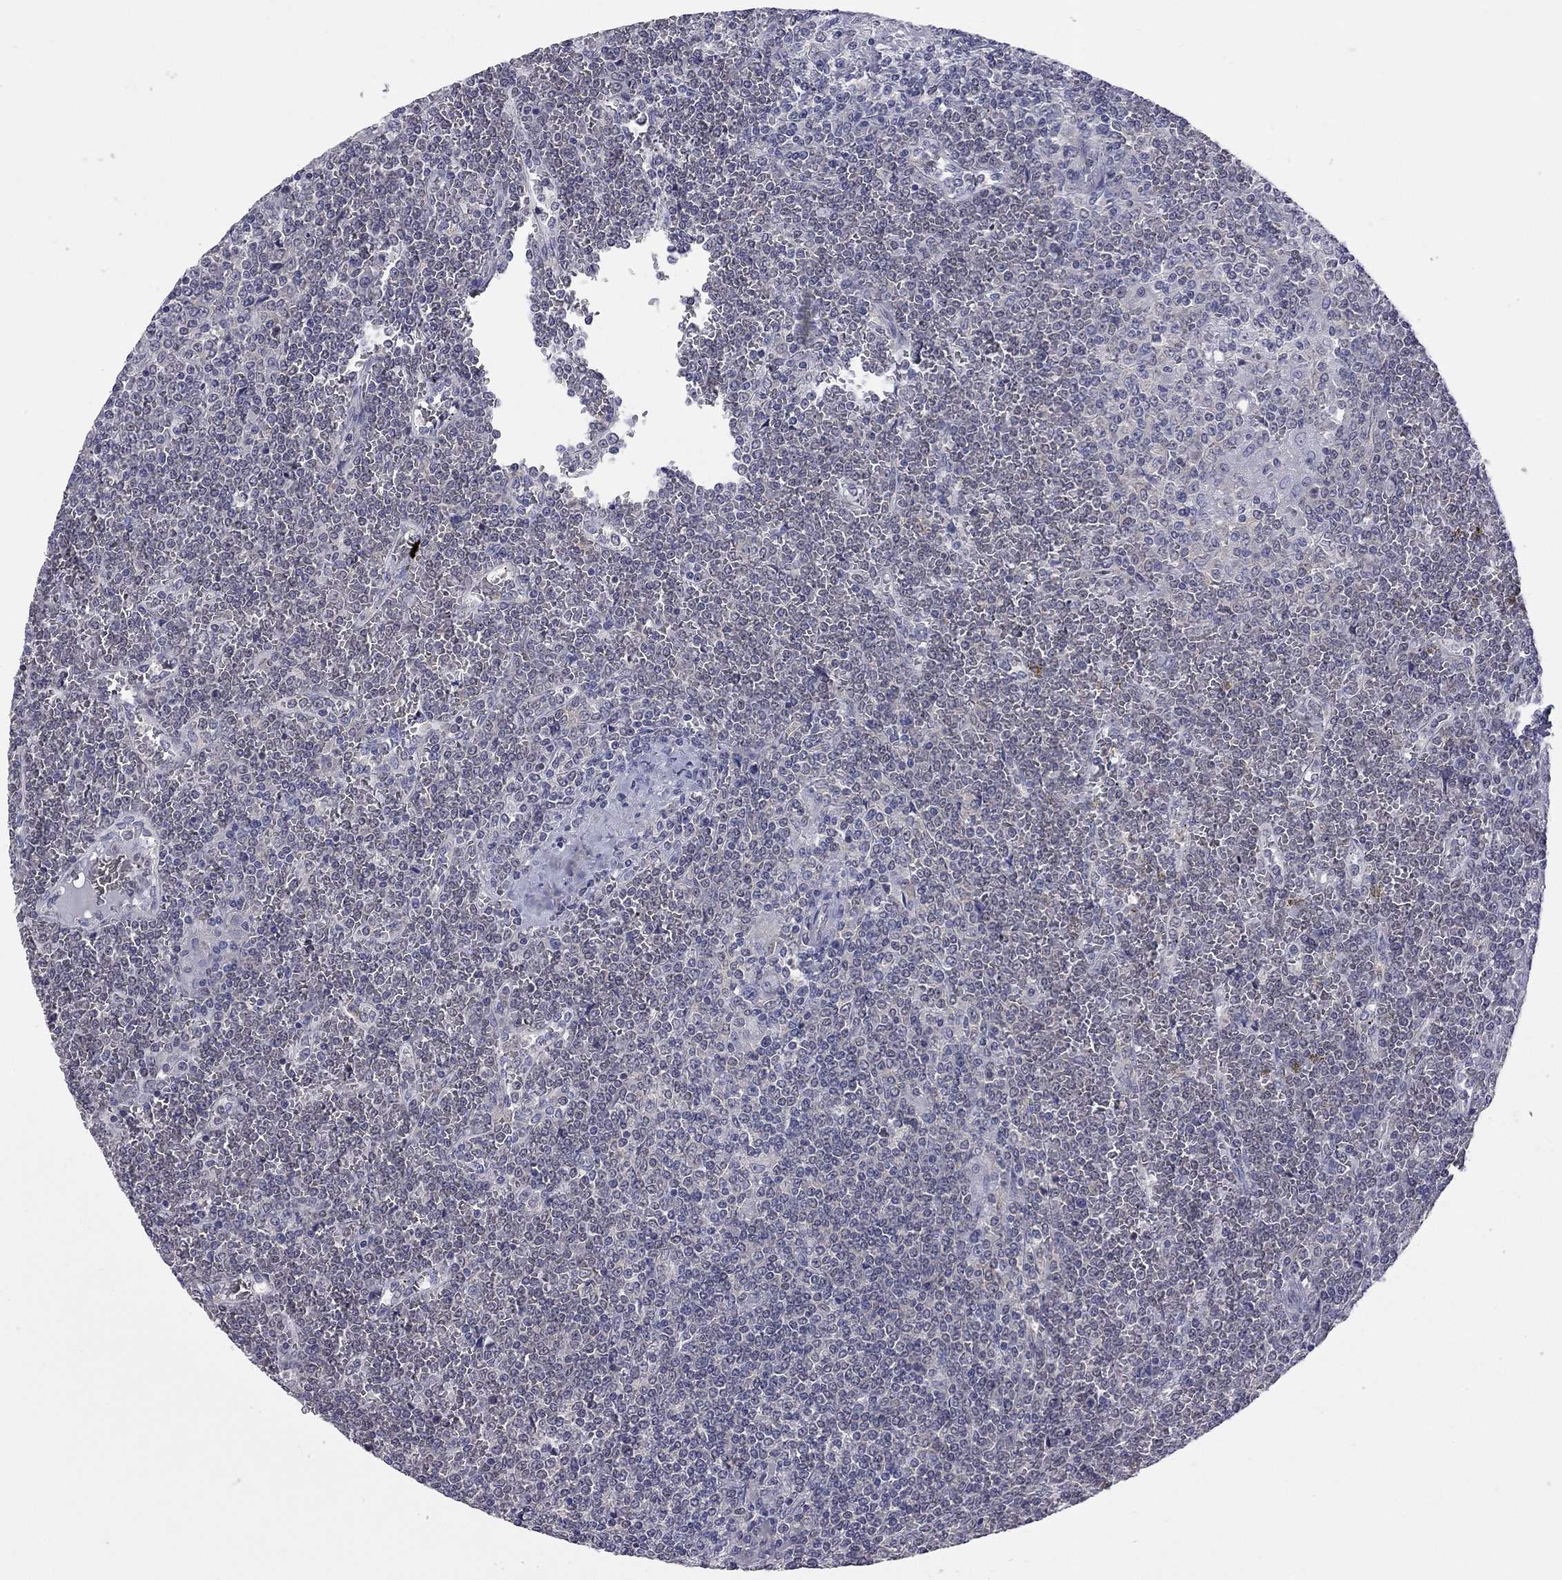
{"staining": {"intensity": "negative", "quantity": "none", "location": "none"}, "tissue": "lymphoma", "cell_type": "Tumor cells", "image_type": "cancer", "snomed": [{"axis": "morphology", "description": "Malignant lymphoma, non-Hodgkin's type, Low grade"}, {"axis": "topography", "description": "Spleen"}], "caption": "The image demonstrates no staining of tumor cells in low-grade malignant lymphoma, non-Hodgkin's type.", "gene": "SHOC2", "patient": {"sex": "female", "age": 19}}